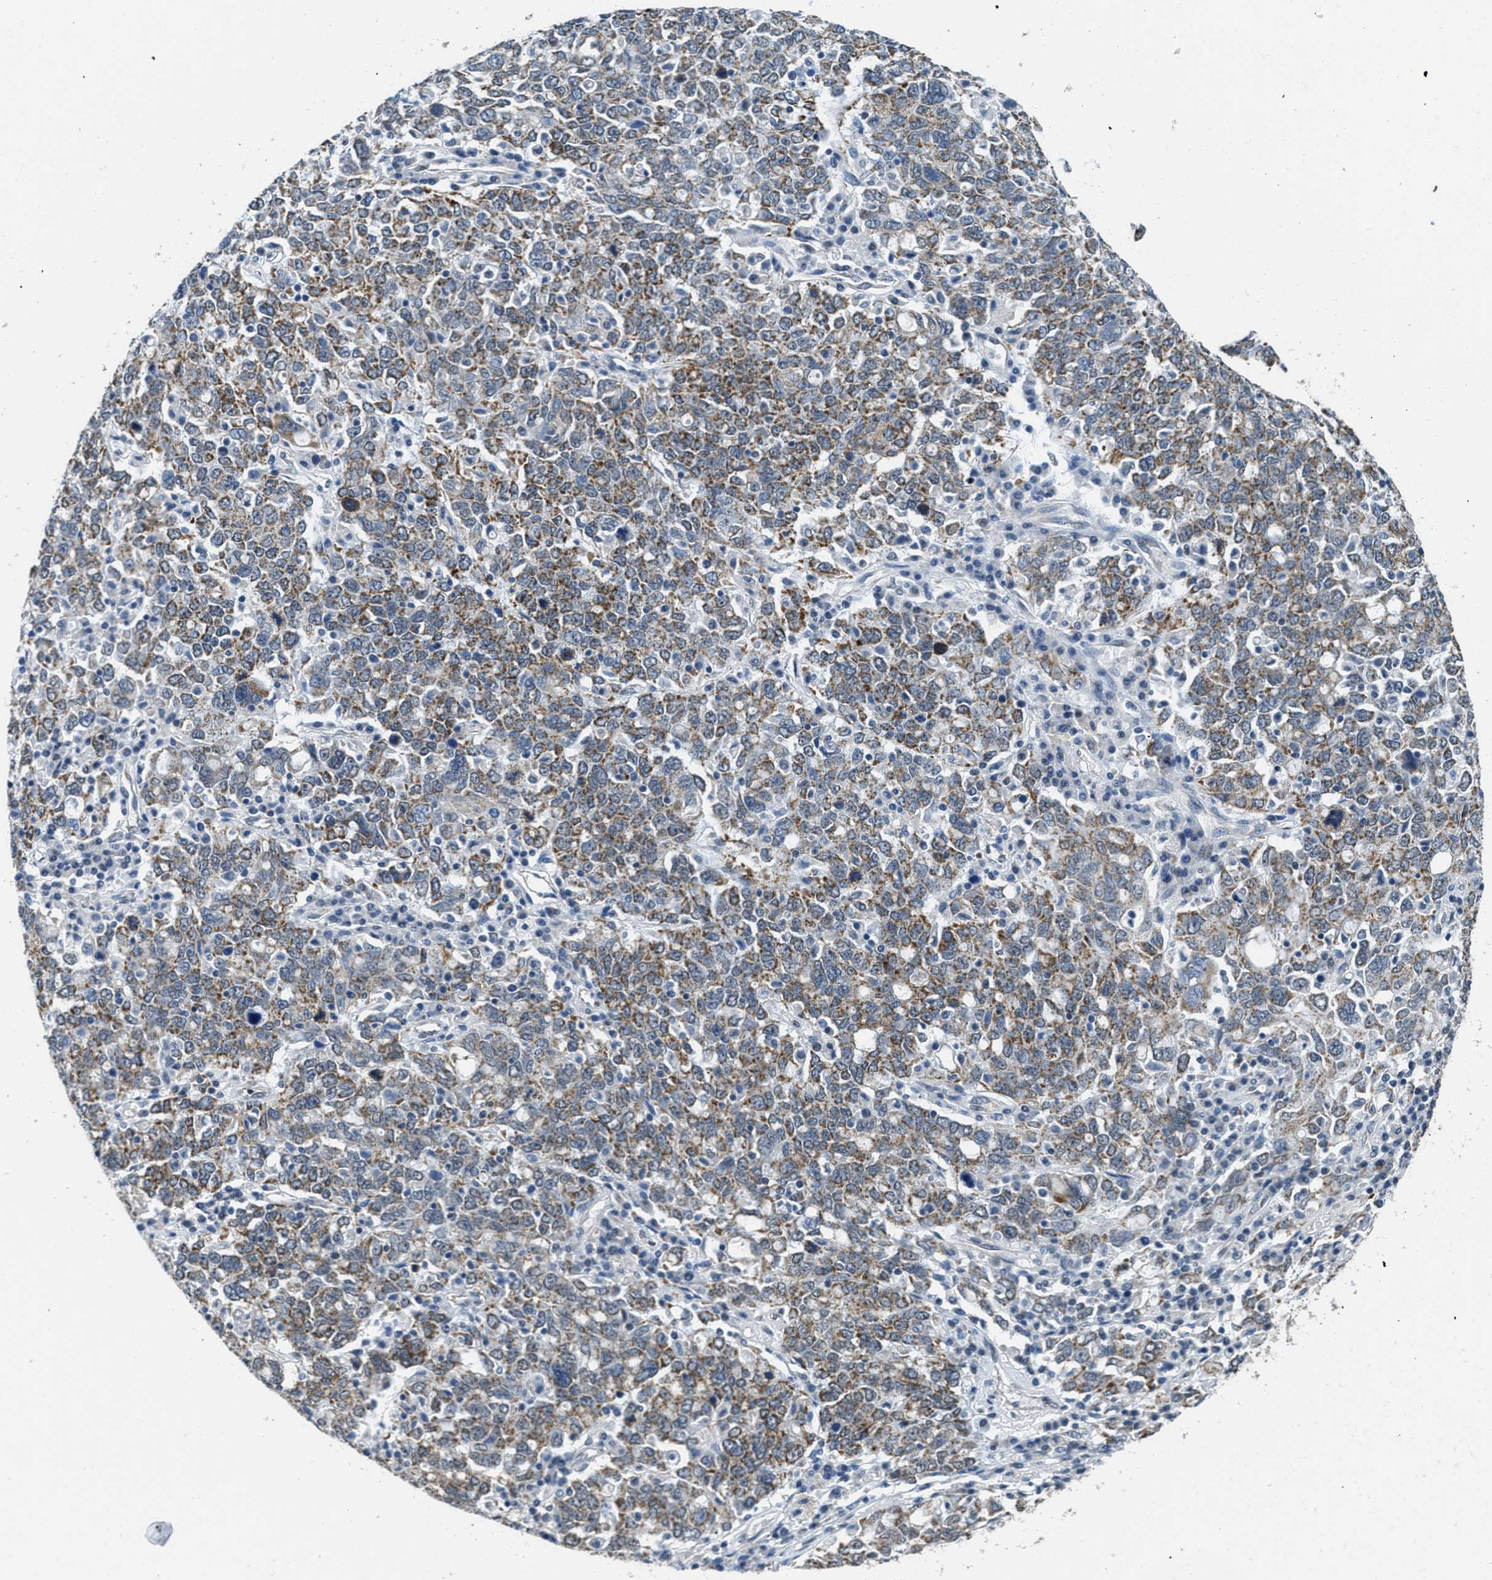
{"staining": {"intensity": "moderate", "quantity": "25%-75%", "location": "cytoplasmic/membranous"}, "tissue": "ovarian cancer", "cell_type": "Tumor cells", "image_type": "cancer", "snomed": [{"axis": "morphology", "description": "Carcinoma, endometroid"}, {"axis": "topography", "description": "Ovary"}], "caption": "The micrograph reveals staining of ovarian cancer (endometroid carcinoma), revealing moderate cytoplasmic/membranous protein staining (brown color) within tumor cells. (DAB = brown stain, brightfield microscopy at high magnification).", "gene": "TOMM70", "patient": {"sex": "female", "age": 62}}